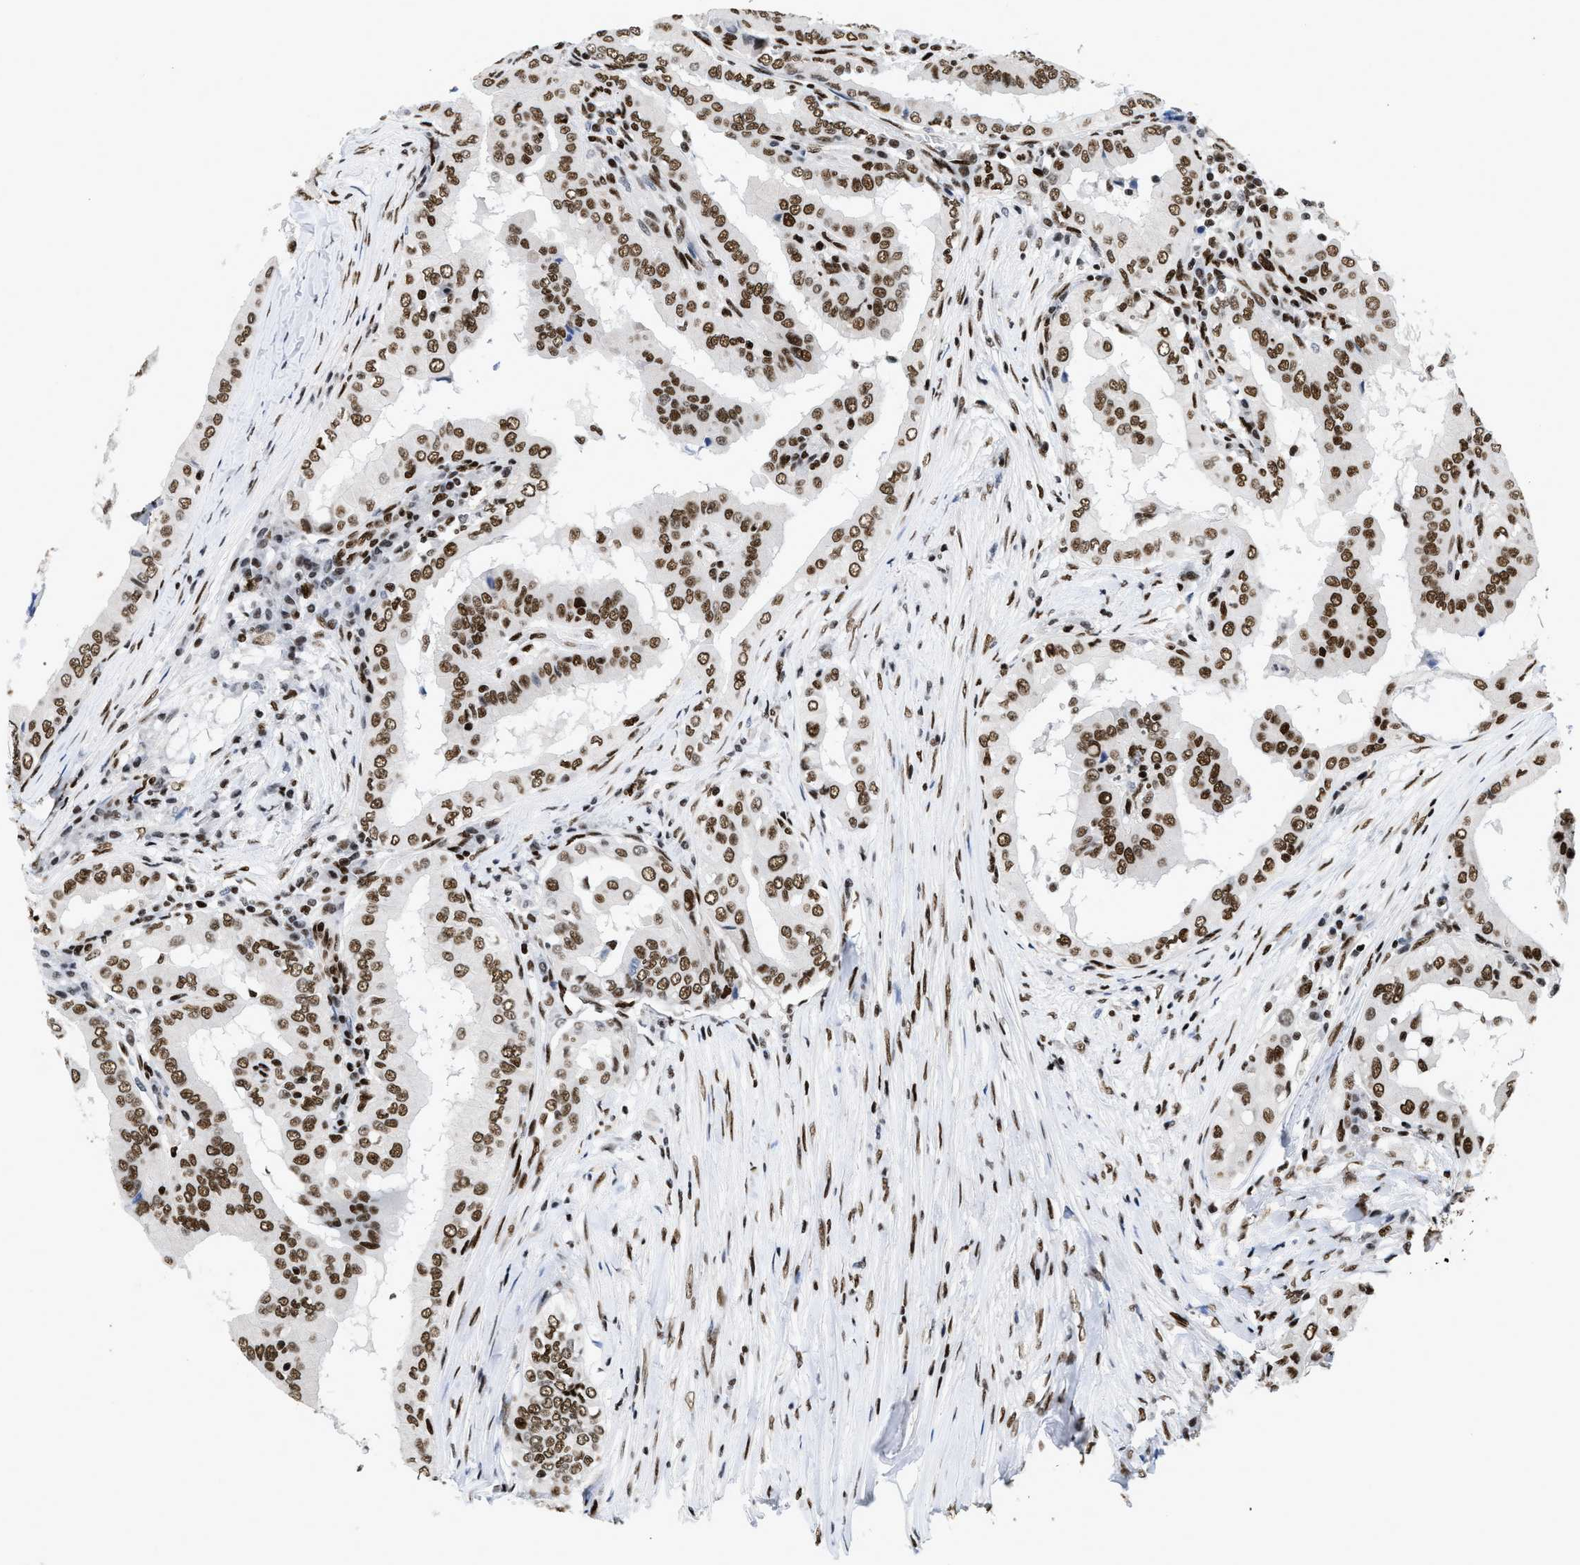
{"staining": {"intensity": "strong", "quantity": ">75%", "location": "nuclear"}, "tissue": "thyroid cancer", "cell_type": "Tumor cells", "image_type": "cancer", "snomed": [{"axis": "morphology", "description": "Papillary adenocarcinoma, NOS"}, {"axis": "topography", "description": "Thyroid gland"}], "caption": "Thyroid cancer stained for a protein (brown) exhibits strong nuclear positive positivity in approximately >75% of tumor cells.", "gene": "CREB1", "patient": {"sex": "male", "age": 33}}